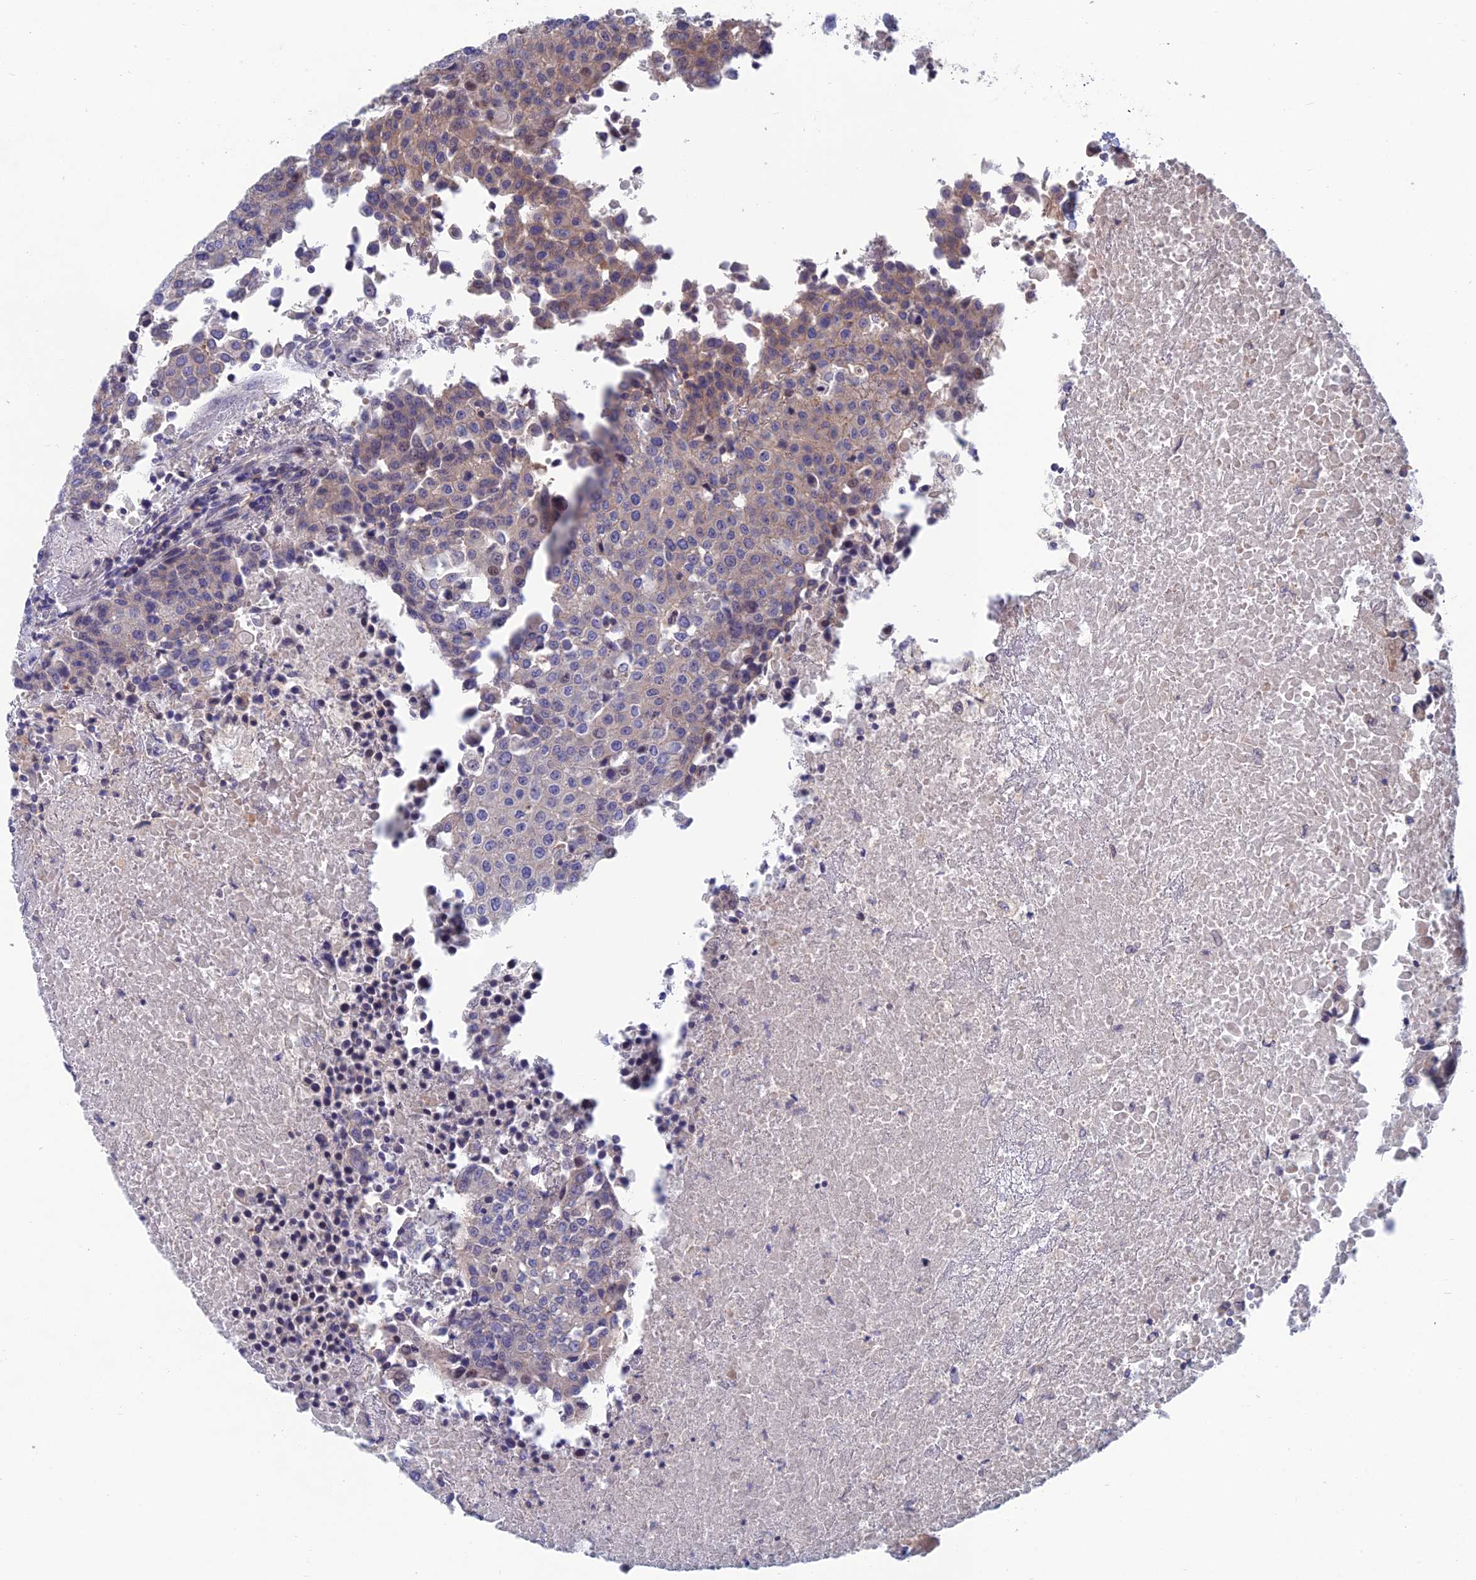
{"staining": {"intensity": "weak", "quantity": "<25%", "location": "cytoplasmic/membranous"}, "tissue": "urothelial cancer", "cell_type": "Tumor cells", "image_type": "cancer", "snomed": [{"axis": "morphology", "description": "Urothelial carcinoma, High grade"}, {"axis": "topography", "description": "Urinary bladder"}], "caption": "An image of urothelial cancer stained for a protein demonstrates no brown staining in tumor cells. The staining was performed using DAB (3,3'-diaminobenzidine) to visualize the protein expression in brown, while the nuclei were stained in blue with hematoxylin (Magnification: 20x).", "gene": "USP37", "patient": {"sex": "female", "age": 85}}